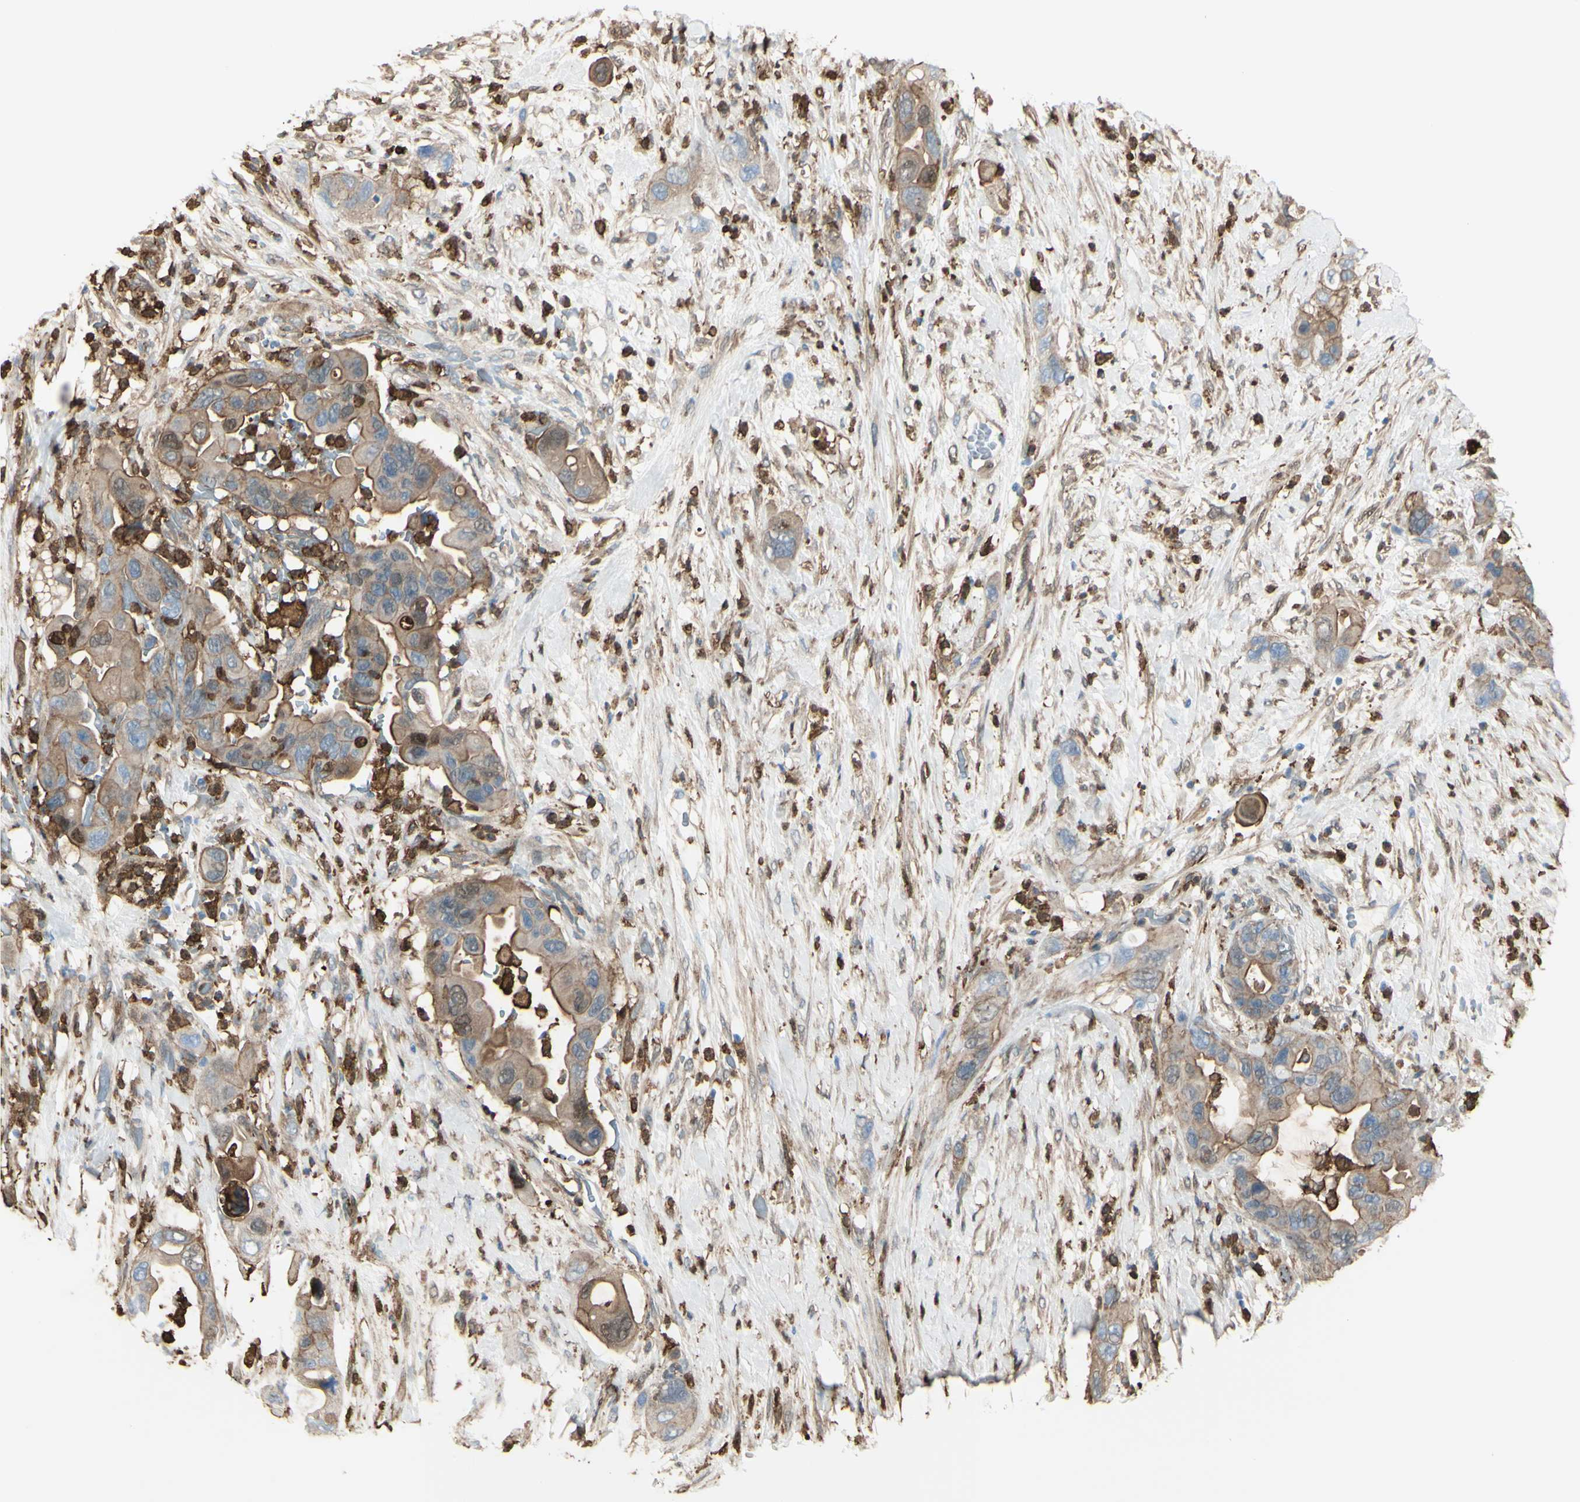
{"staining": {"intensity": "moderate", "quantity": "25%-75%", "location": "cytoplasmic/membranous"}, "tissue": "pancreatic cancer", "cell_type": "Tumor cells", "image_type": "cancer", "snomed": [{"axis": "morphology", "description": "Adenocarcinoma, NOS"}, {"axis": "topography", "description": "Pancreas"}], "caption": "Pancreatic adenocarcinoma stained with a protein marker reveals moderate staining in tumor cells.", "gene": "GSN", "patient": {"sex": "female", "age": 71}}